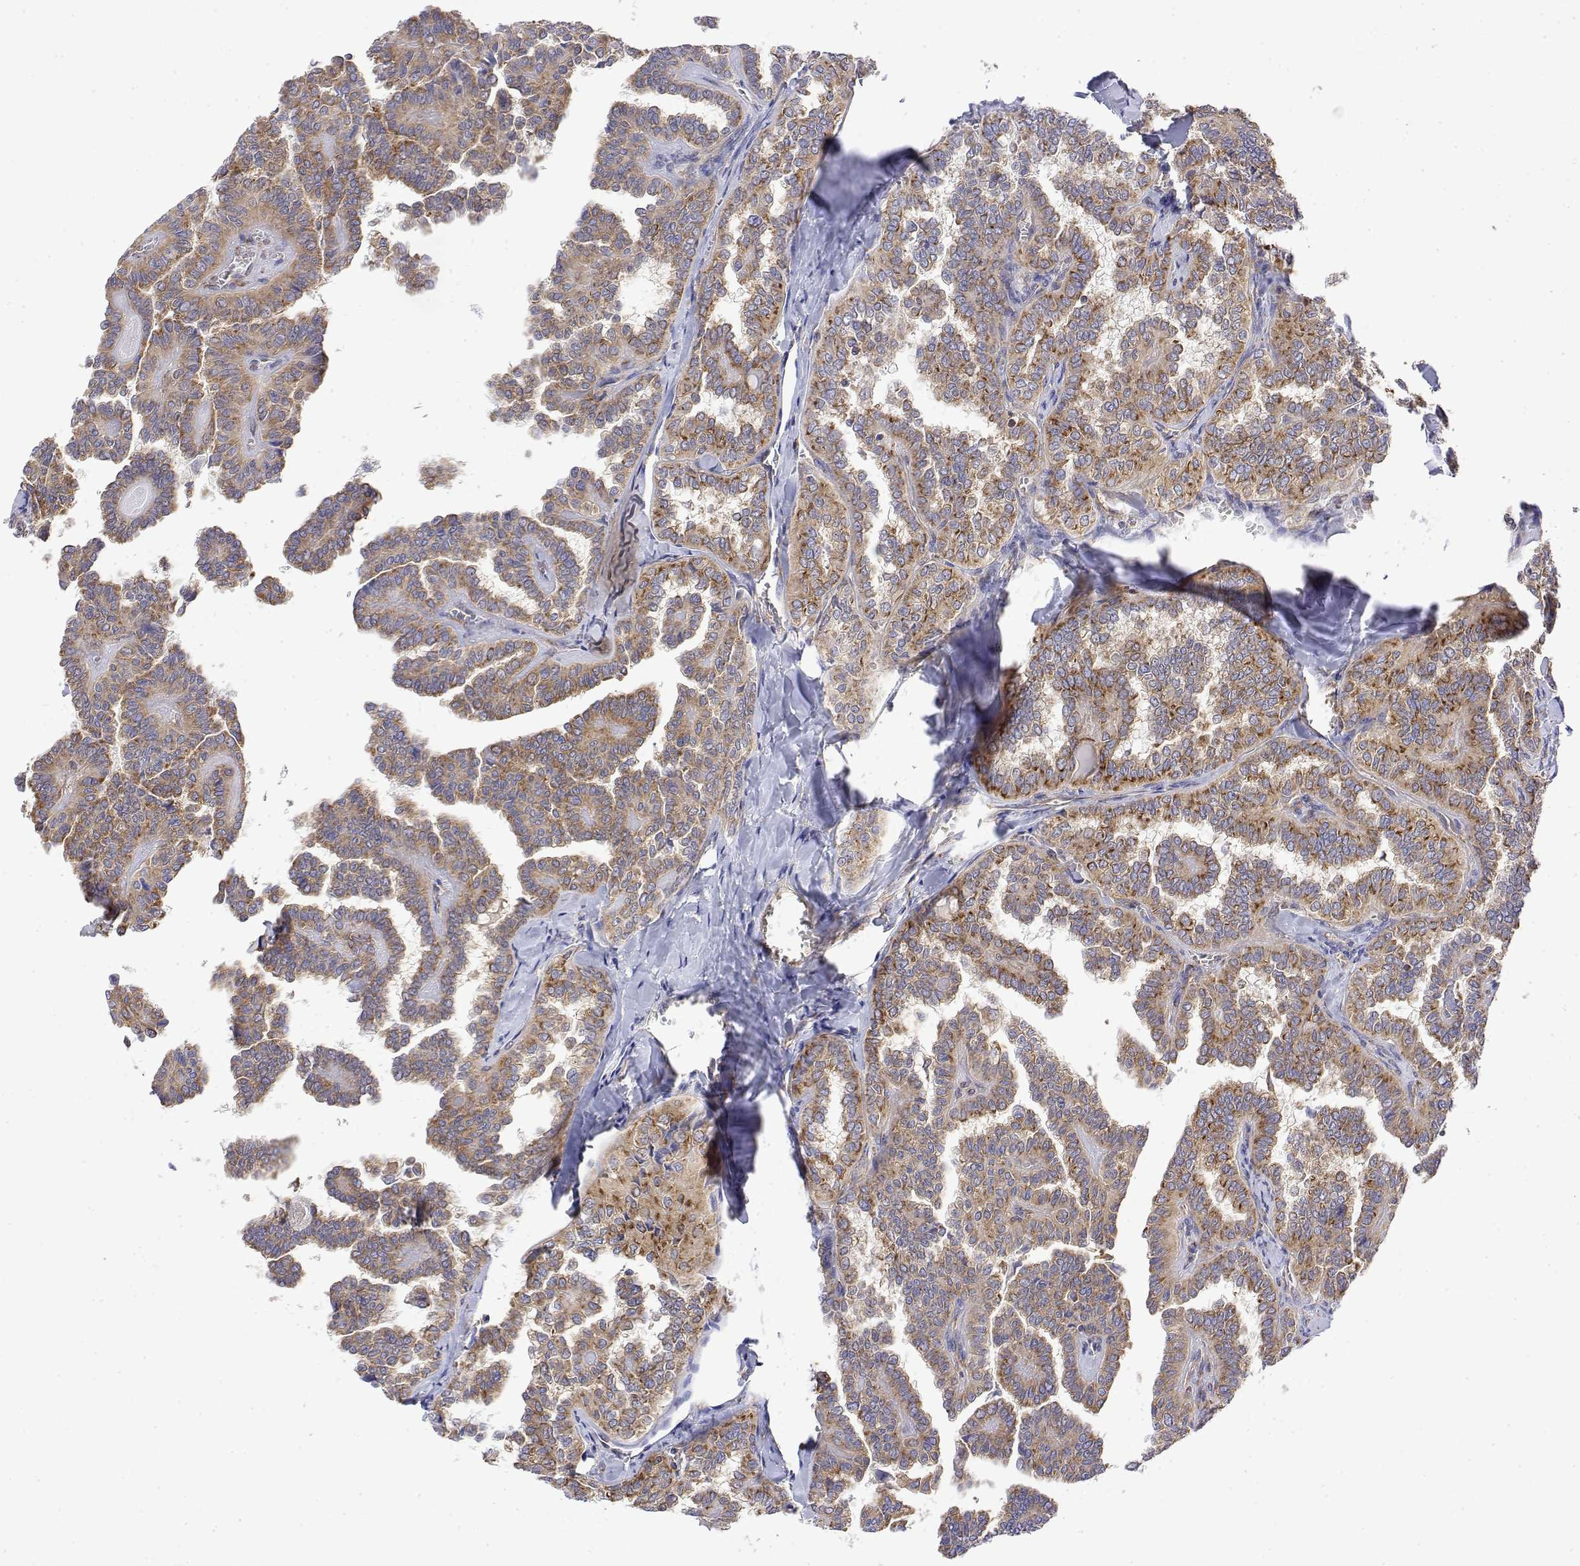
{"staining": {"intensity": "moderate", "quantity": ">75%", "location": "cytoplasmic/membranous"}, "tissue": "thyroid cancer", "cell_type": "Tumor cells", "image_type": "cancer", "snomed": [{"axis": "morphology", "description": "Papillary adenocarcinoma, NOS"}, {"axis": "topography", "description": "Thyroid gland"}], "caption": "Thyroid papillary adenocarcinoma was stained to show a protein in brown. There is medium levels of moderate cytoplasmic/membranous staining in about >75% of tumor cells.", "gene": "EEF1G", "patient": {"sex": "female", "age": 41}}